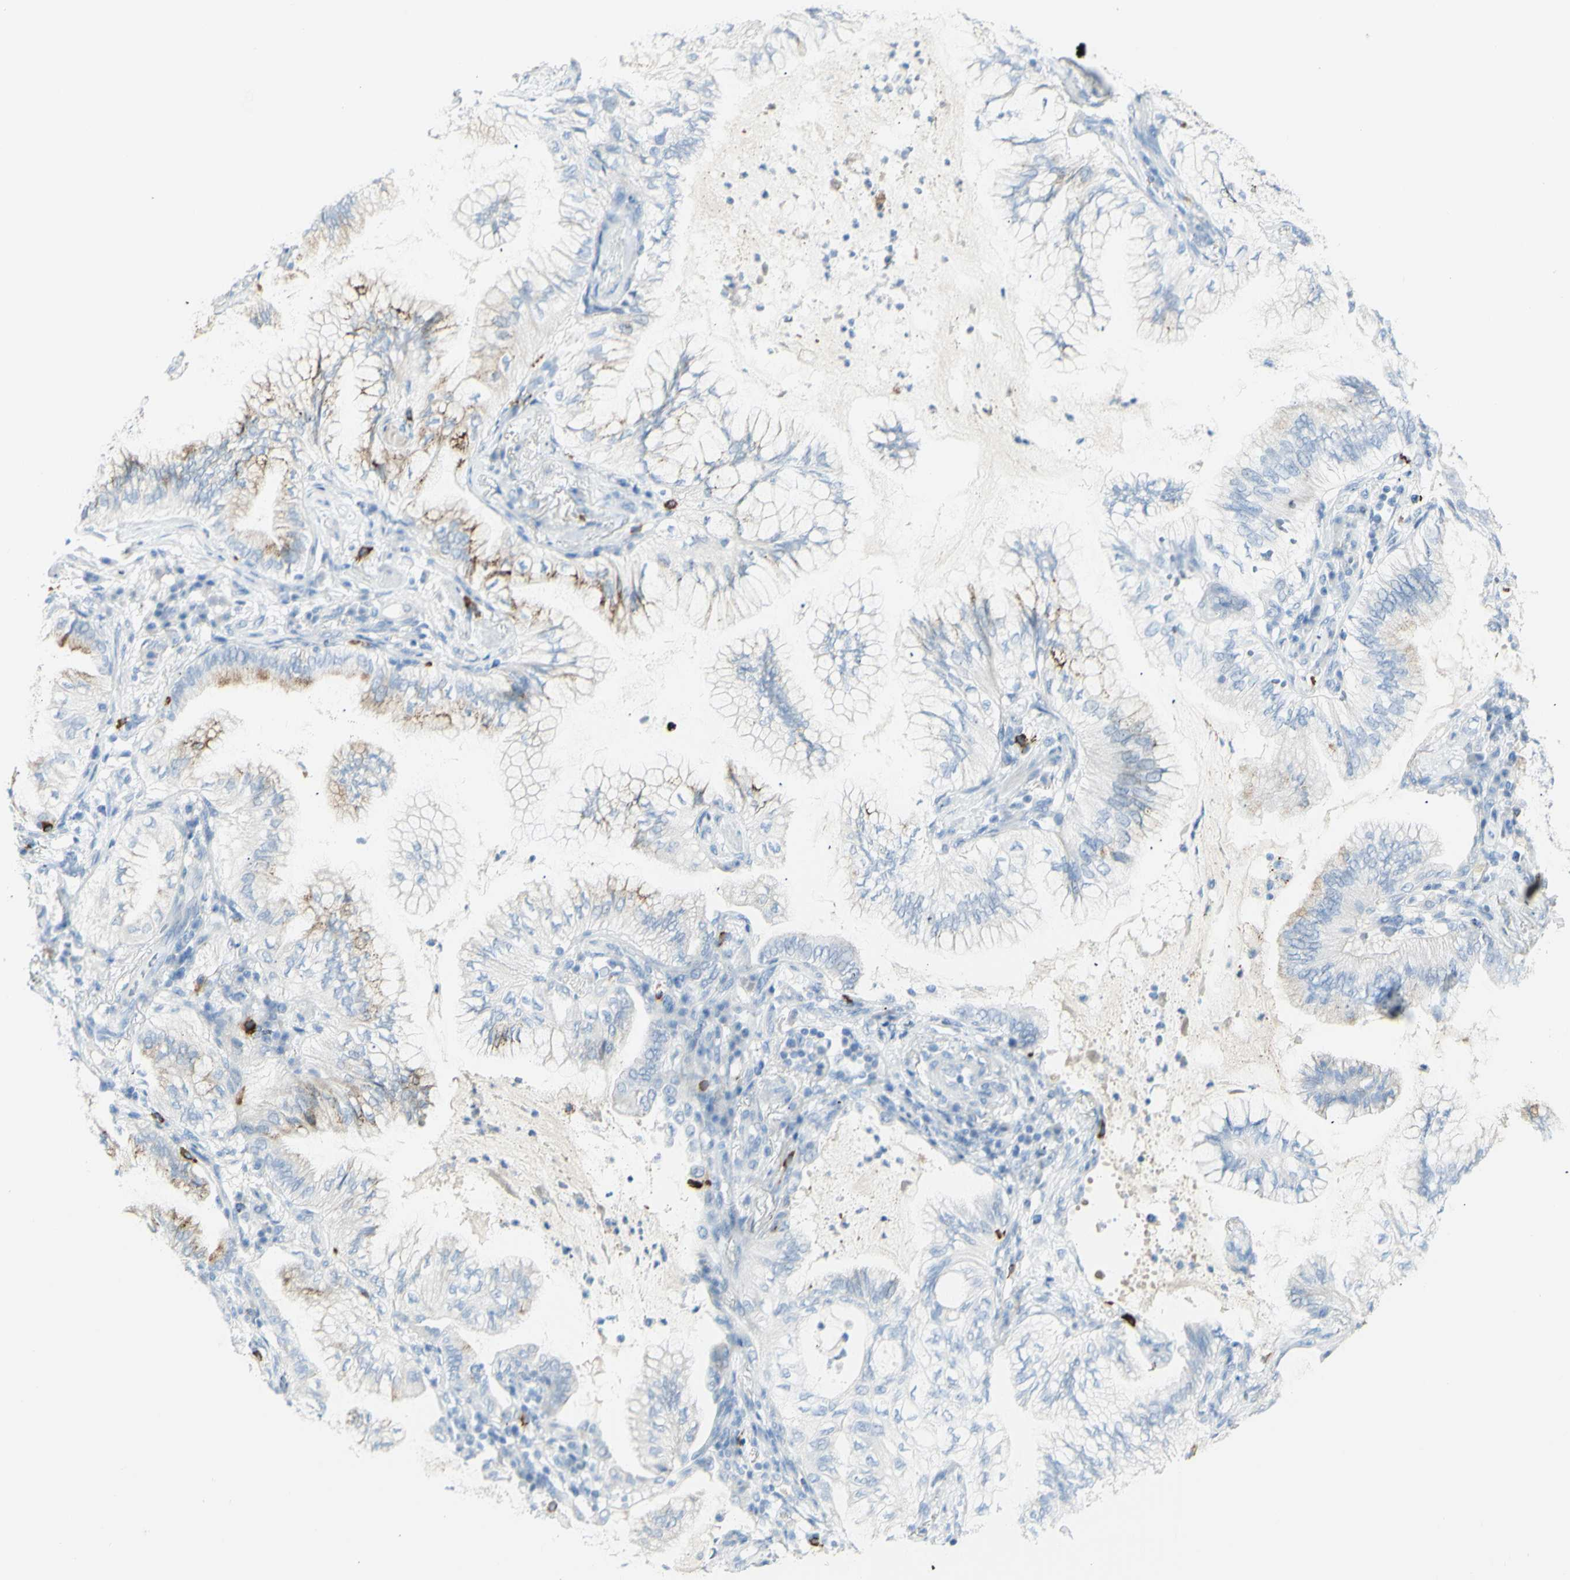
{"staining": {"intensity": "strong", "quantity": "<25%", "location": "cytoplasmic/membranous"}, "tissue": "lung cancer", "cell_type": "Tumor cells", "image_type": "cancer", "snomed": [{"axis": "morphology", "description": "Normal tissue, NOS"}, {"axis": "morphology", "description": "Adenocarcinoma, NOS"}, {"axis": "topography", "description": "Bronchus"}, {"axis": "topography", "description": "Lung"}], "caption": "Human adenocarcinoma (lung) stained with a protein marker exhibits strong staining in tumor cells.", "gene": "LETM1", "patient": {"sex": "female", "age": 70}}